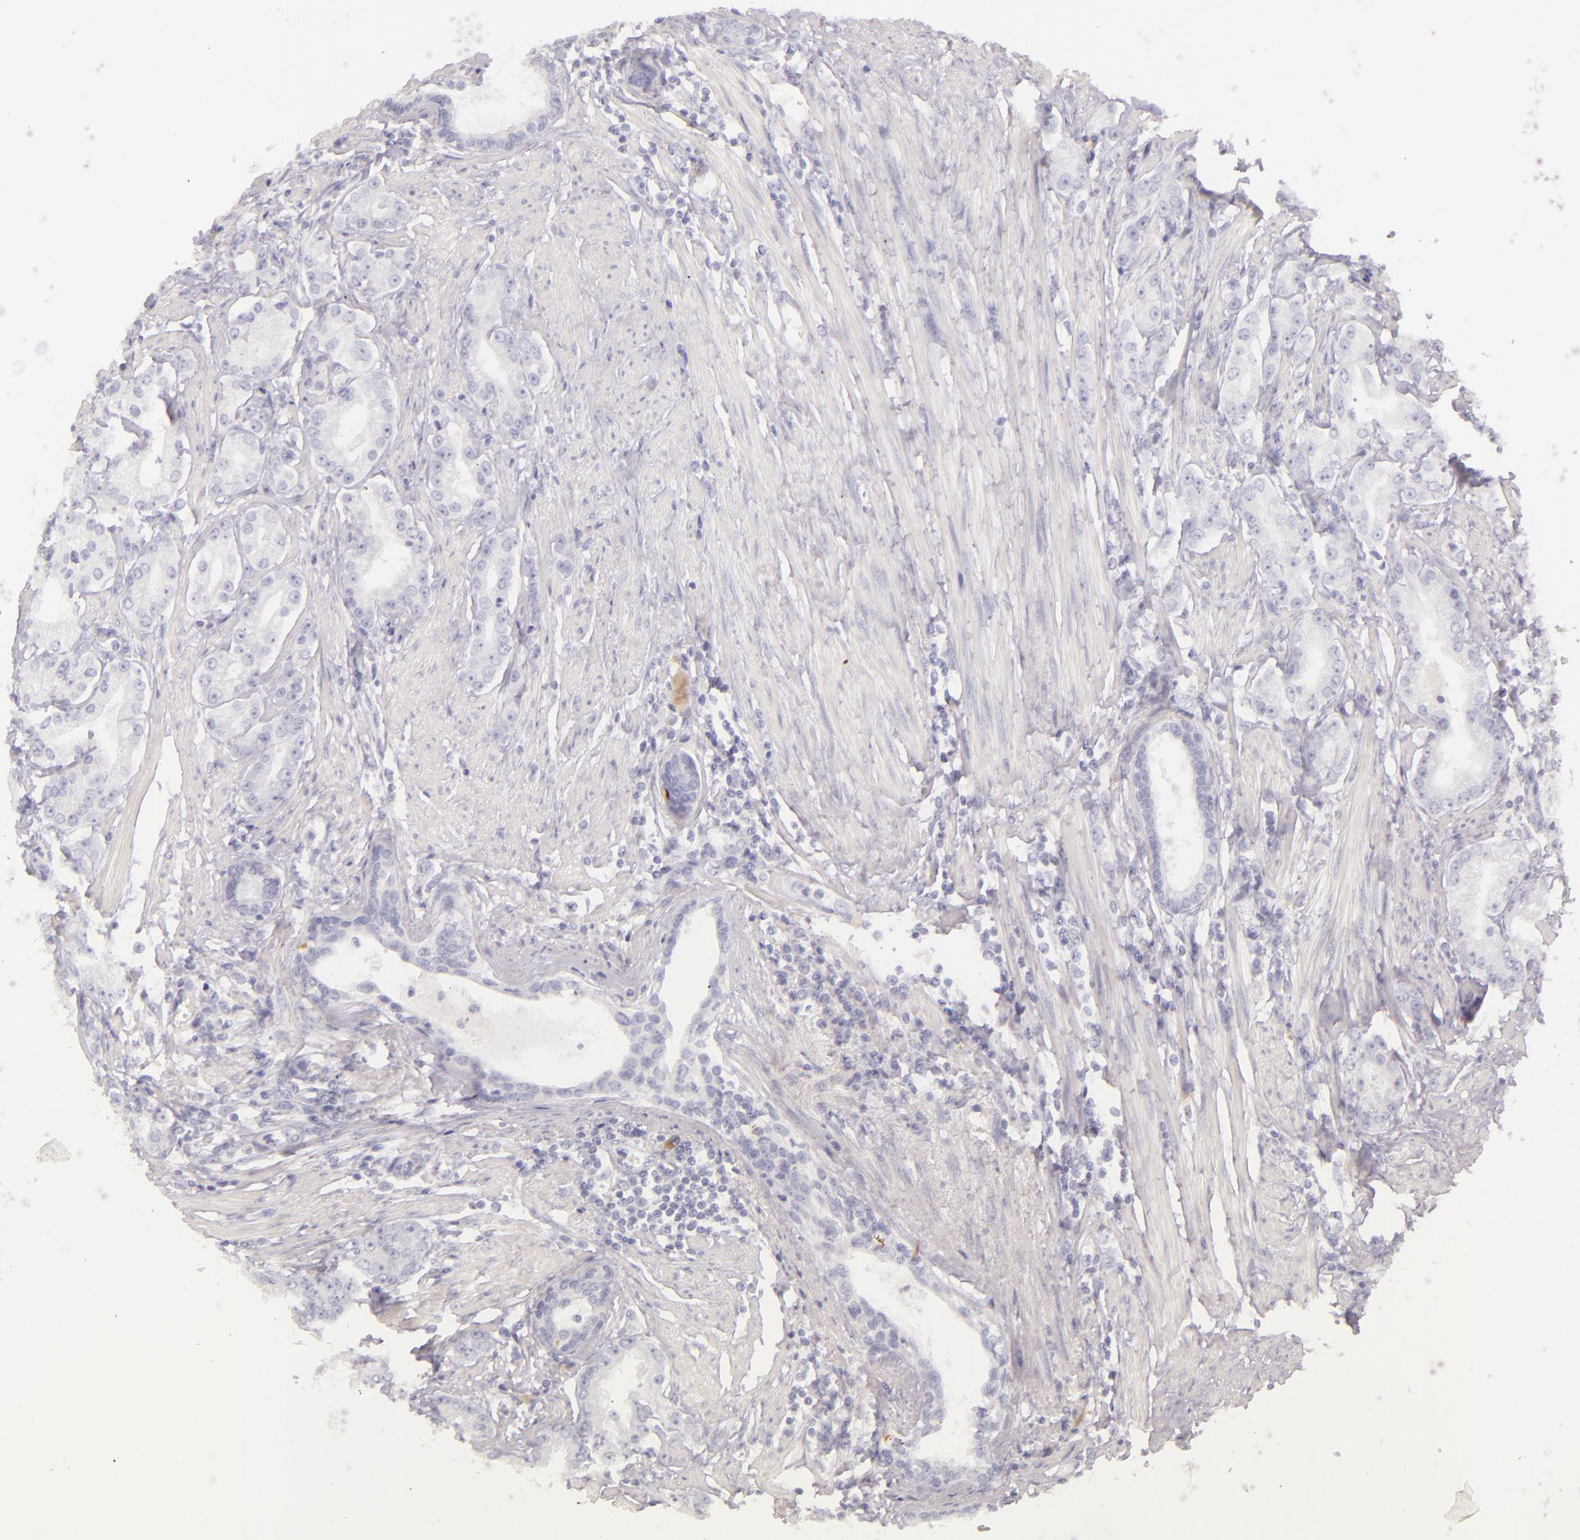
{"staining": {"intensity": "negative", "quantity": "none", "location": "none"}, "tissue": "prostate cancer", "cell_type": "Tumor cells", "image_type": "cancer", "snomed": [{"axis": "morphology", "description": "Adenocarcinoma, Medium grade"}, {"axis": "topography", "description": "Prostate"}], "caption": "This image is of prostate cancer stained with immunohistochemistry (IHC) to label a protein in brown with the nuclei are counter-stained blue. There is no positivity in tumor cells. Brightfield microscopy of immunohistochemistry stained with DAB (3,3'-diaminobenzidine) (brown) and hematoxylin (blue), captured at high magnification.", "gene": "INA", "patient": {"sex": "male", "age": 72}}